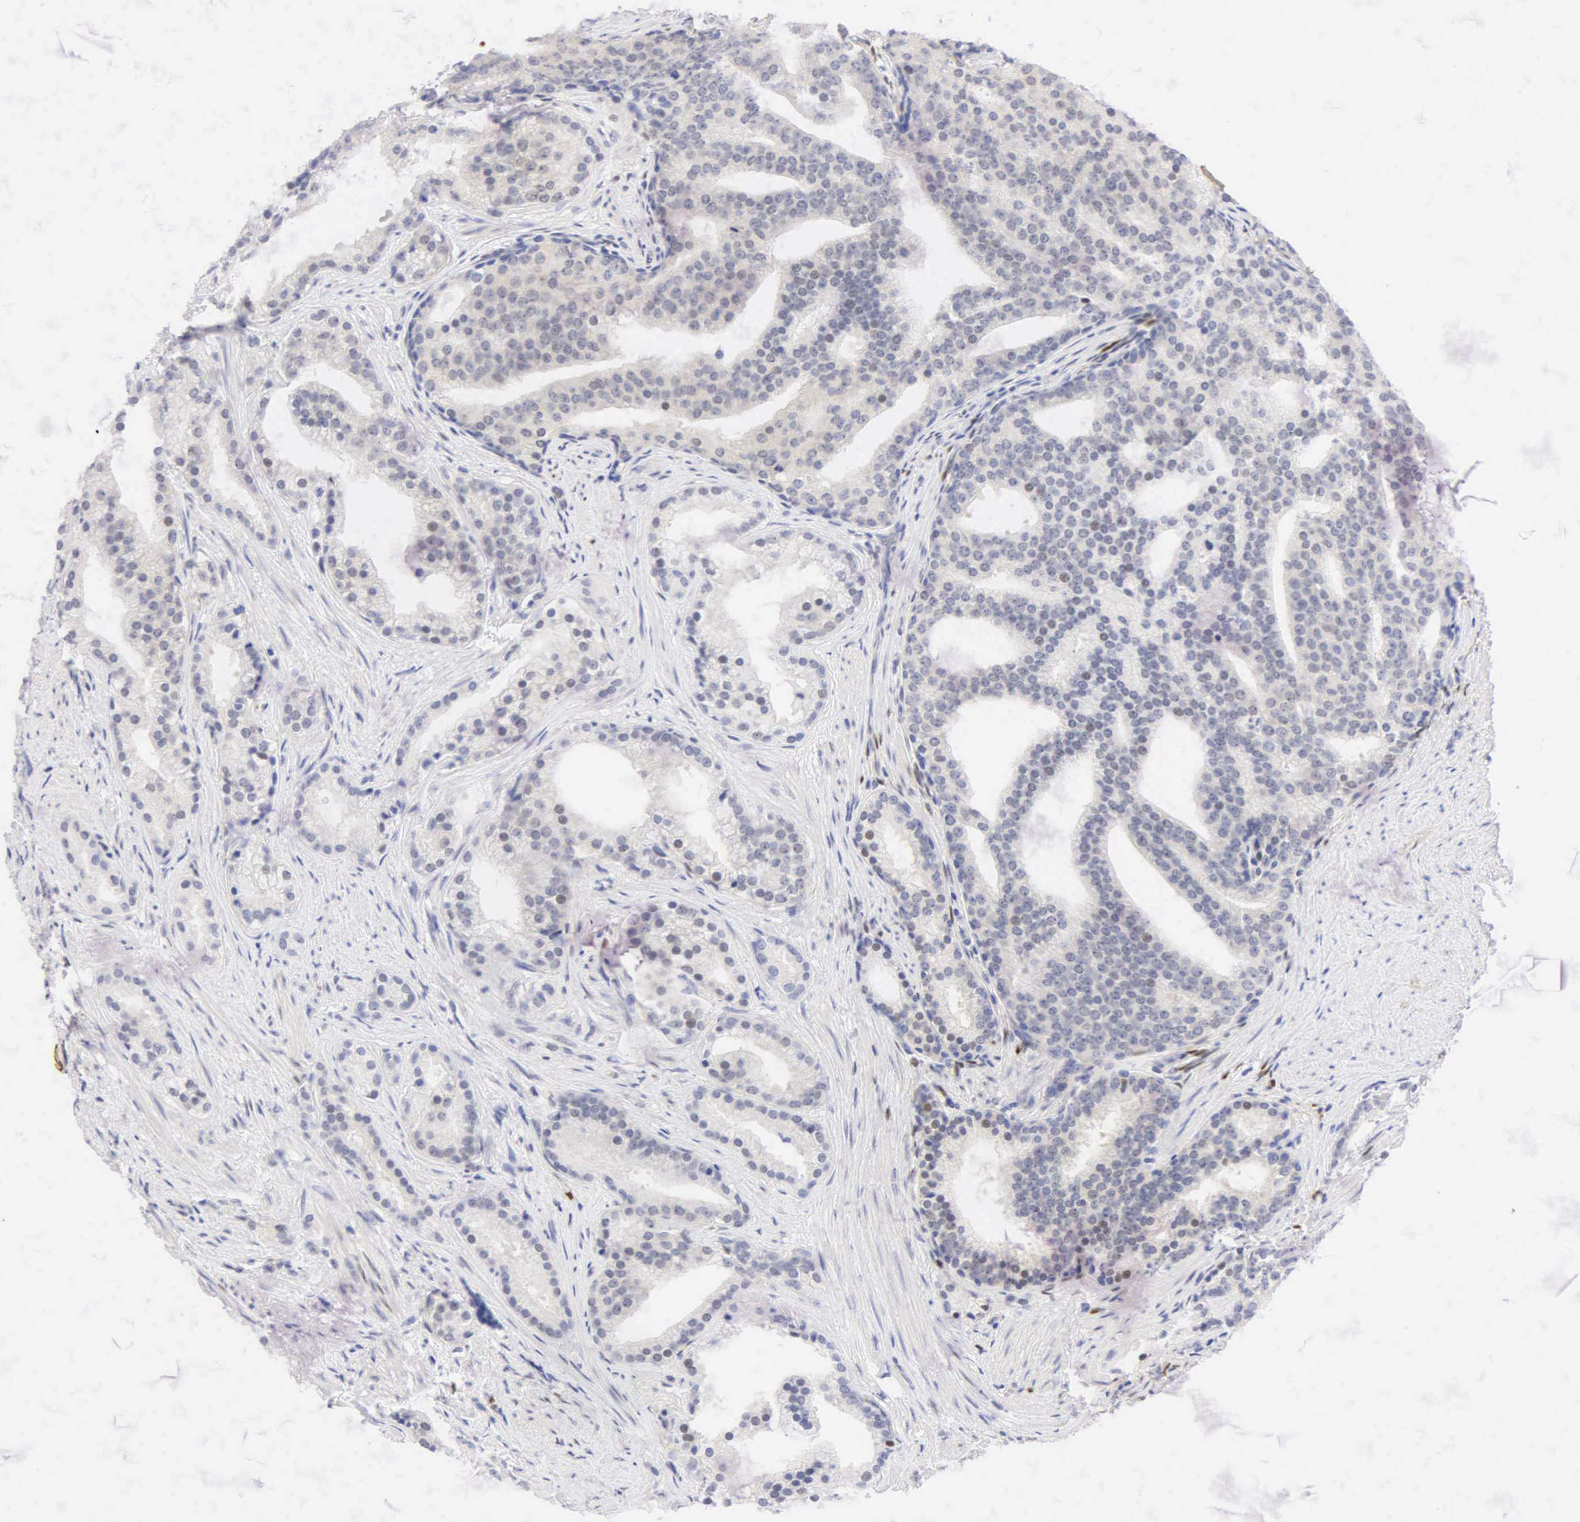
{"staining": {"intensity": "weak", "quantity": "<25%", "location": "nuclear"}, "tissue": "prostate cancer", "cell_type": "Tumor cells", "image_type": "cancer", "snomed": [{"axis": "morphology", "description": "Adenocarcinoma, Low grade"}, {"axis": "topography", "description": "Prostate"}], "caption": "Tumor cells are negative for brown protein staining in prostate adenocarcinoma (low-grade).", "gene": "PGR", "patient": {"sex": "male", "age": 71}}